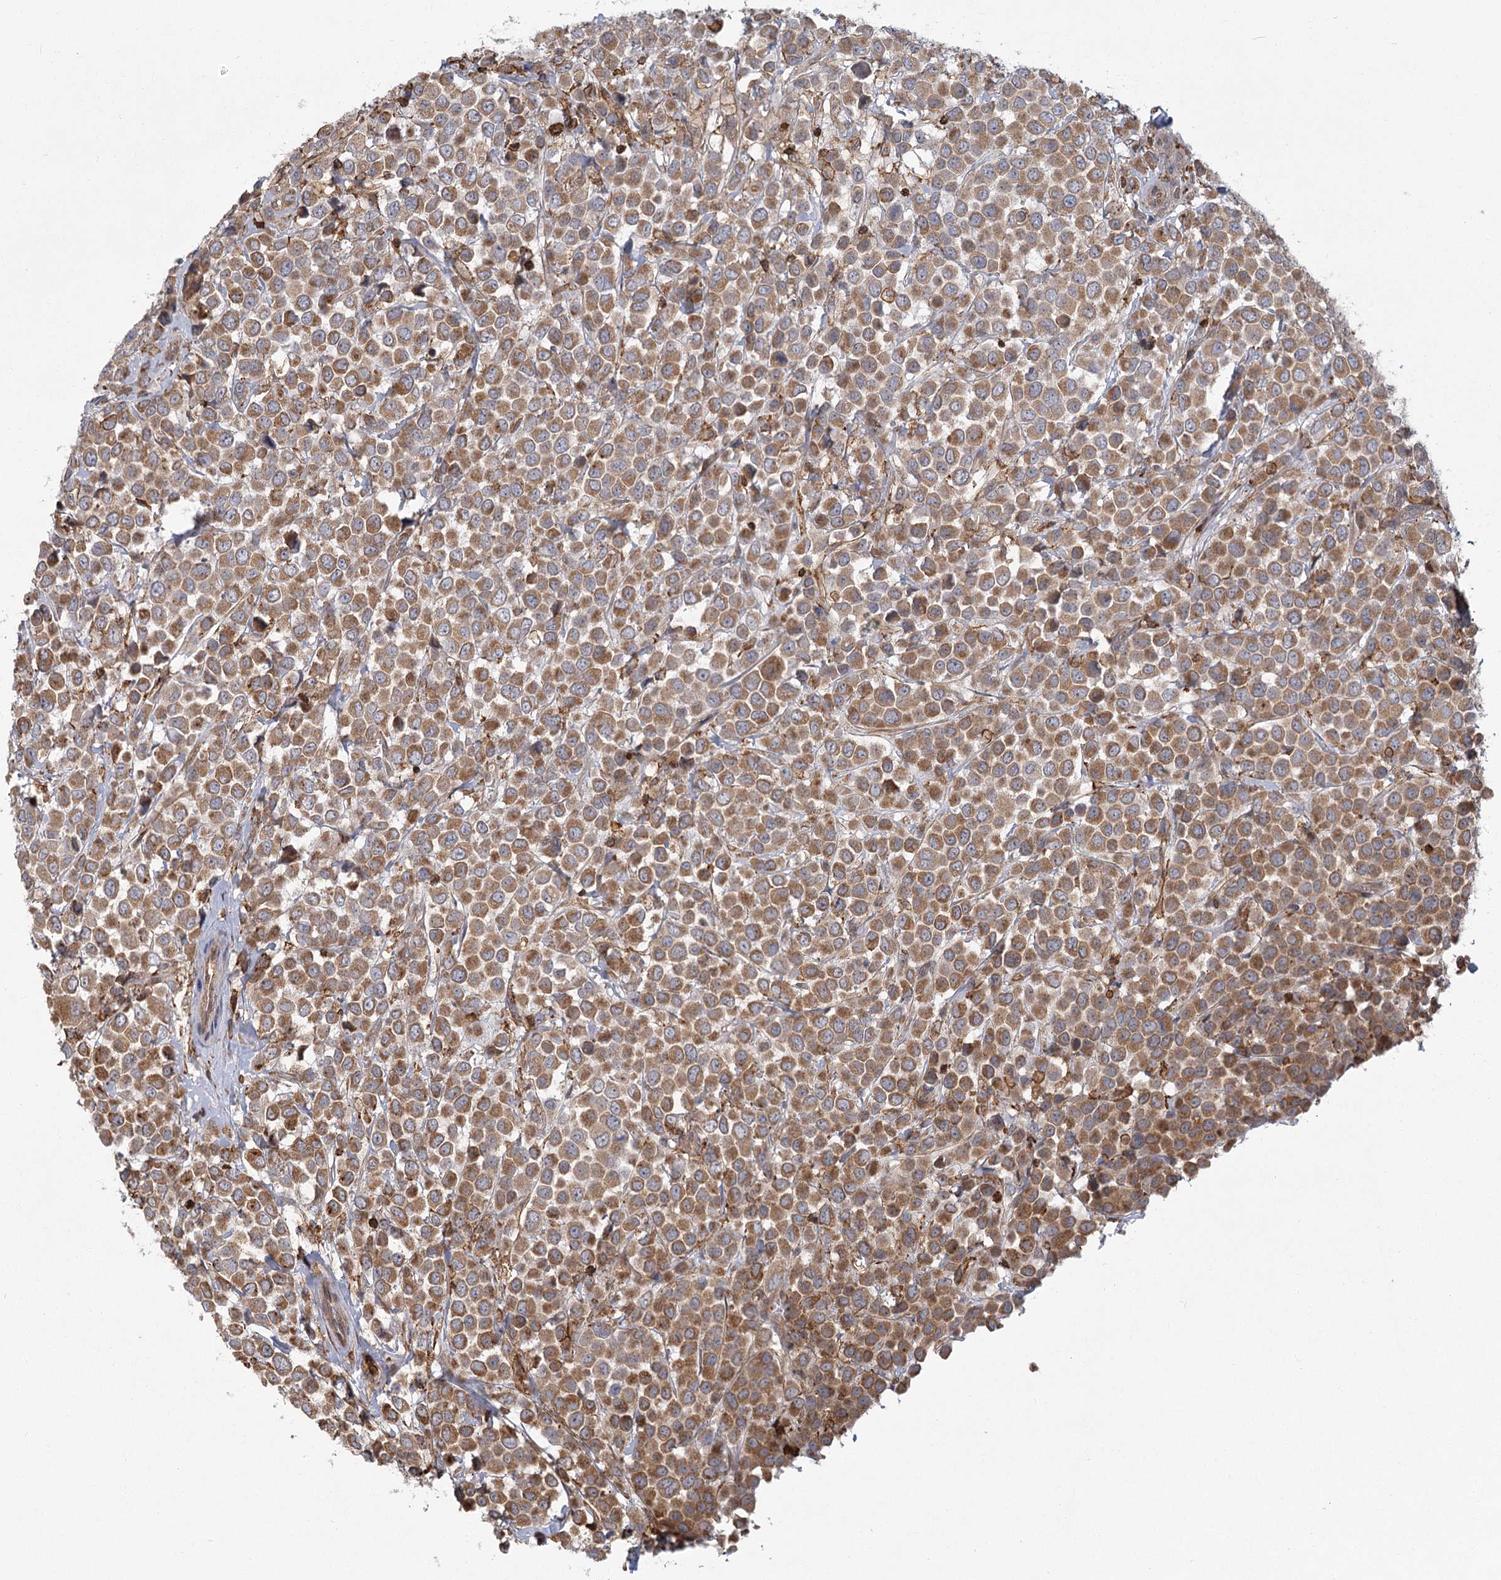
{"staining": {"intensity": "moderate", "quantity": ">75%", "location": "cytoplasmic/membranous"}, "tissue": "breast cancer", "cell_type": "Tumor cells", "image_type": "cancer", "snomed": [{"axis": "morphology", "description": "Duct carcinoma"}, {"axis": "topography", "description": "Breast"}], "caption": "An immunohistochemistry (IHC) histopathology image of tumor tissue is shown. Protein staining in brown shows moderate cytoplasmic/membranous positivity in infiltrating ductal carcinoma (breast) within tumor cells. (DAB = brown stain, brightfield microscopy at high magnification).", "gene": "MEPE", "patient": {"sex": "female", "age": 61}}